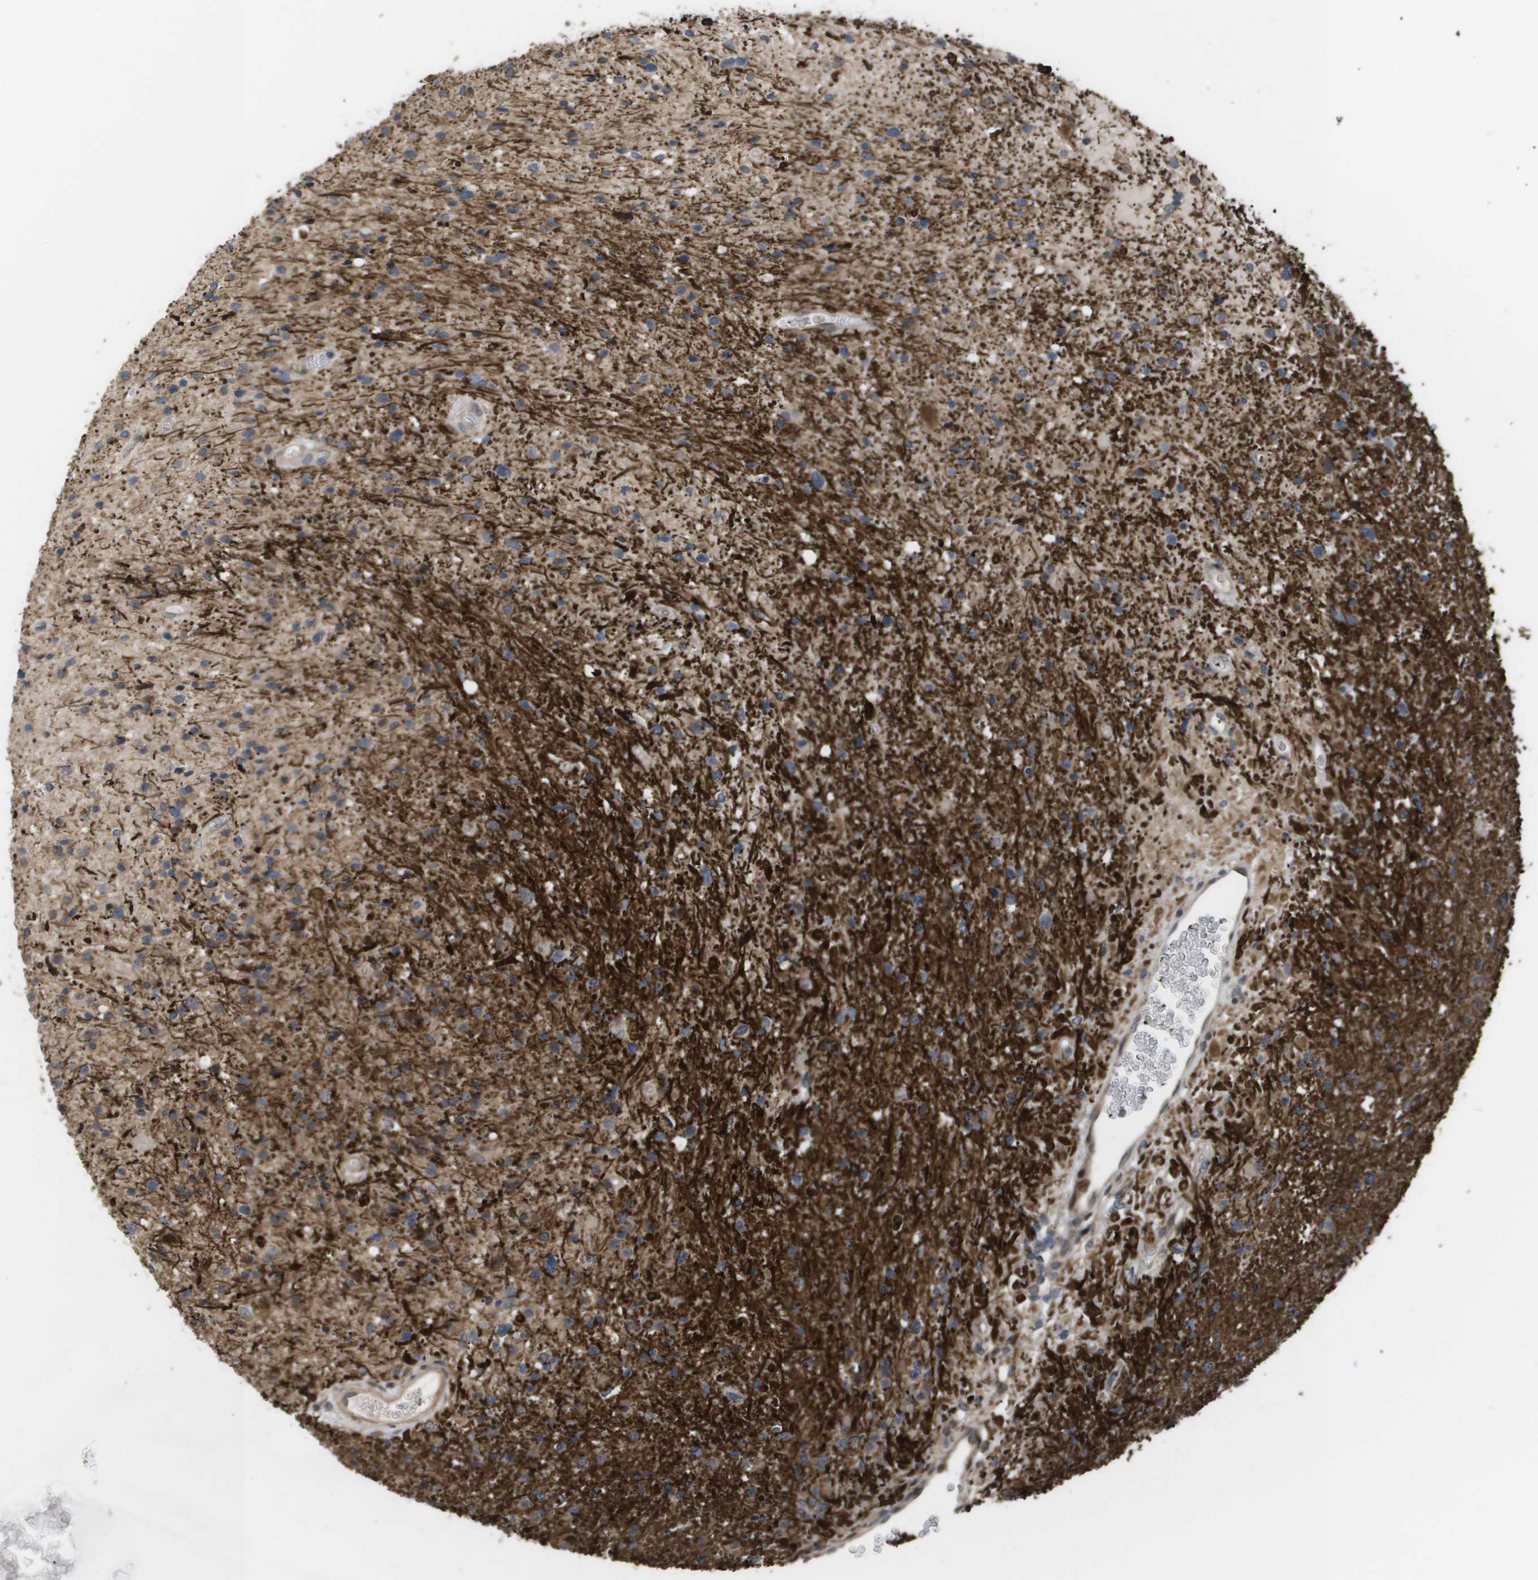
{"staining": {"intensity": "weak", "quantity": ">75%", "location": "cytoplasmic/membranous"}, "tissue": "glioma", "cell_type": "Tumor cells", "image_type": "cancer", "snomed": [{"axis": "morphology", "description": "Glioma, malignant, High grade"}, {"axis": "topography", "description": "Brain"}], "caption": "A low amount of weak cytoplasmic/membranous positivity is identified in approximately >75% of tumor cells in glioma tissue.", "gene": "AXIN2", "patient": {"sex": "male", "age": 33}}